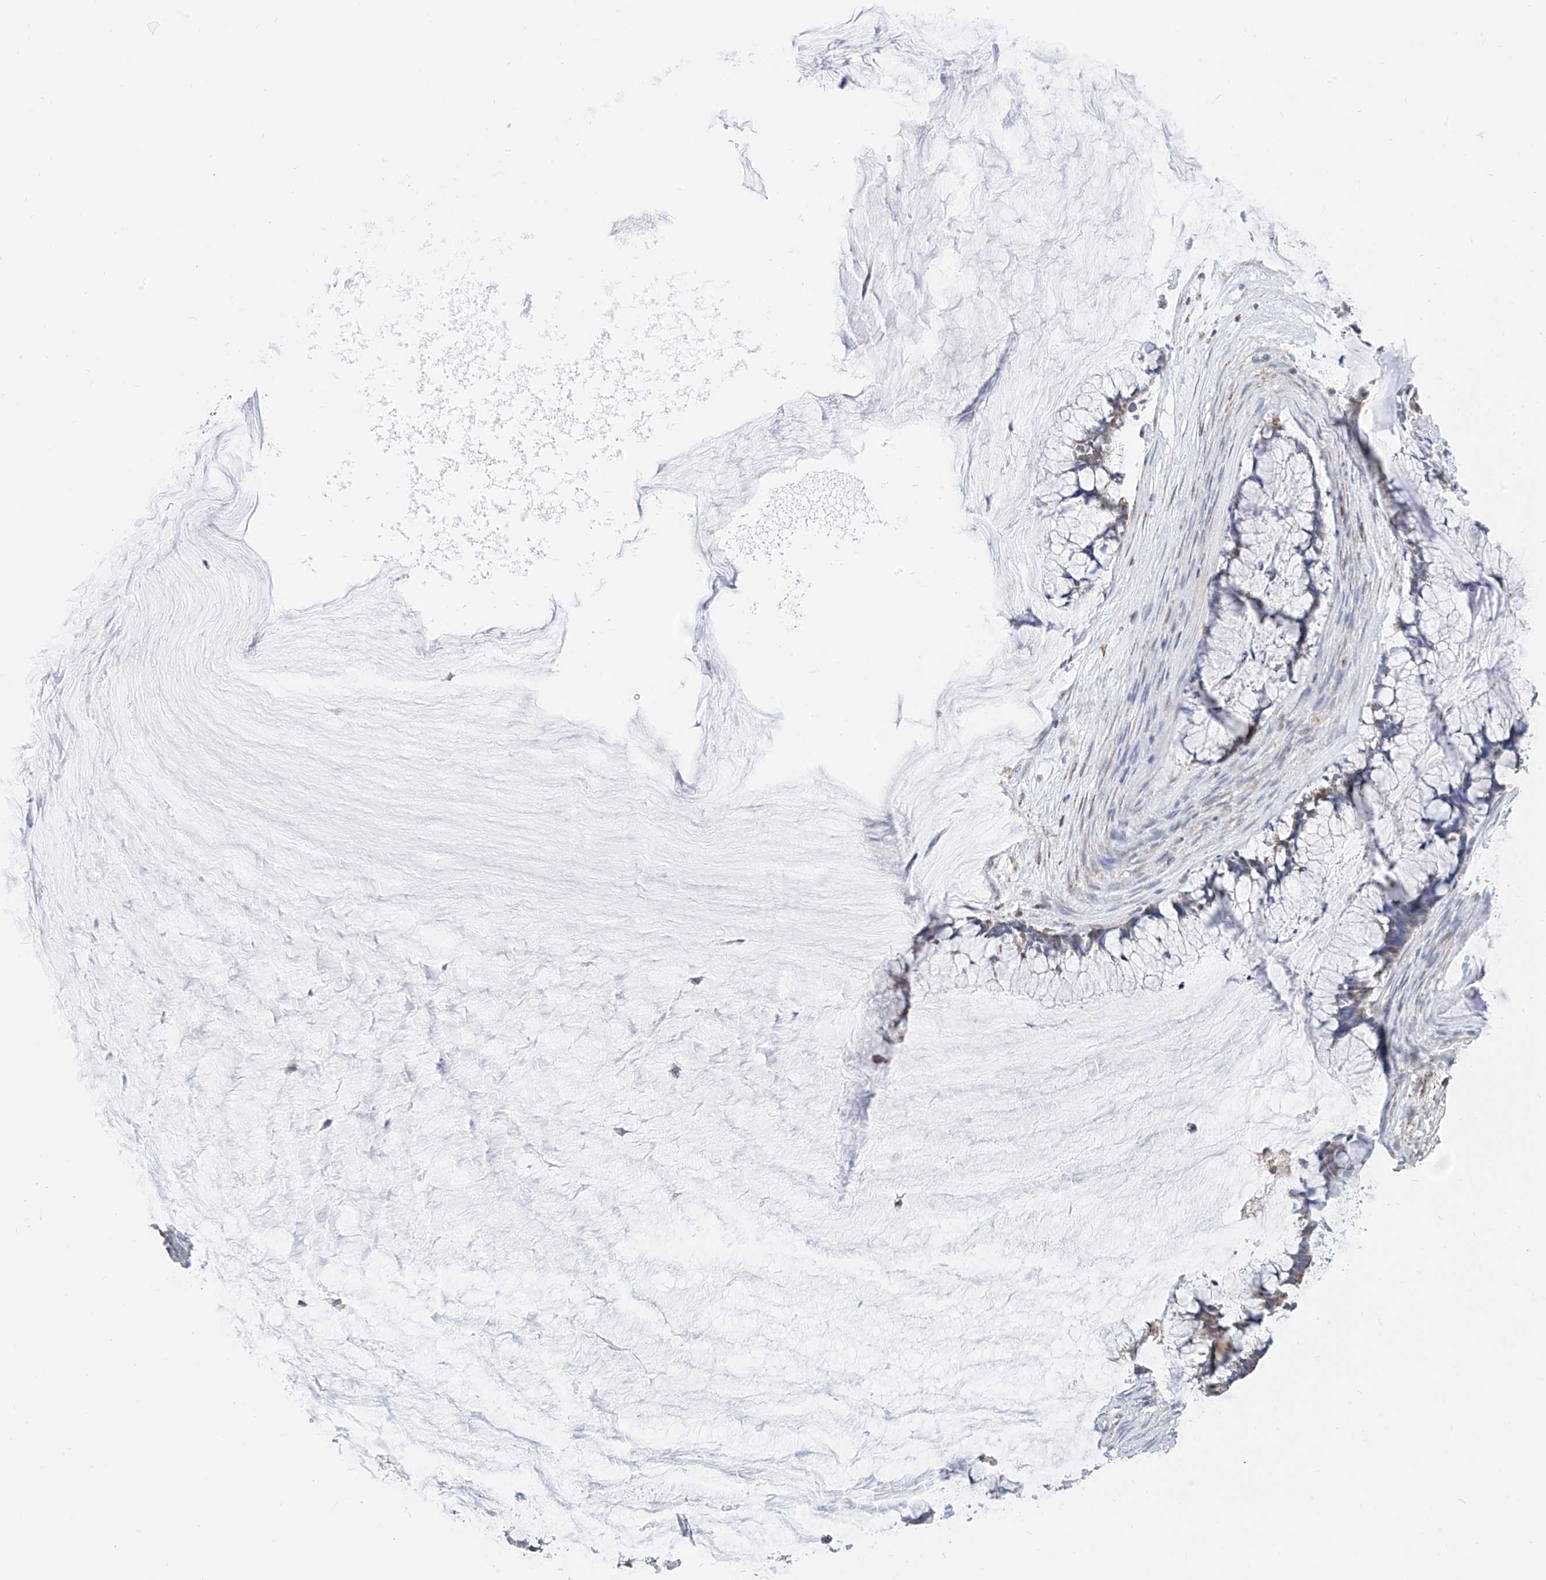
{"staining": {"intensity": "negative", "quantity": "none", "location": "none"}, "tissue": "ovarian cancer", "cell_type": "Tumor cells", "image_type": "cancer", "snomed": [{"axis": "morphology", "description": "Cystadenocarcinoma, mucinous, NOS"}, {"axis": "topography", "description": "Ovary"}], "caption": "Immunohistochemistry of mucinous cystadenocarcinoma (ovarian) displays no staining in tumor cells.", "gene": "NALCN", "patient": {"sex": "female", "age": 42}}